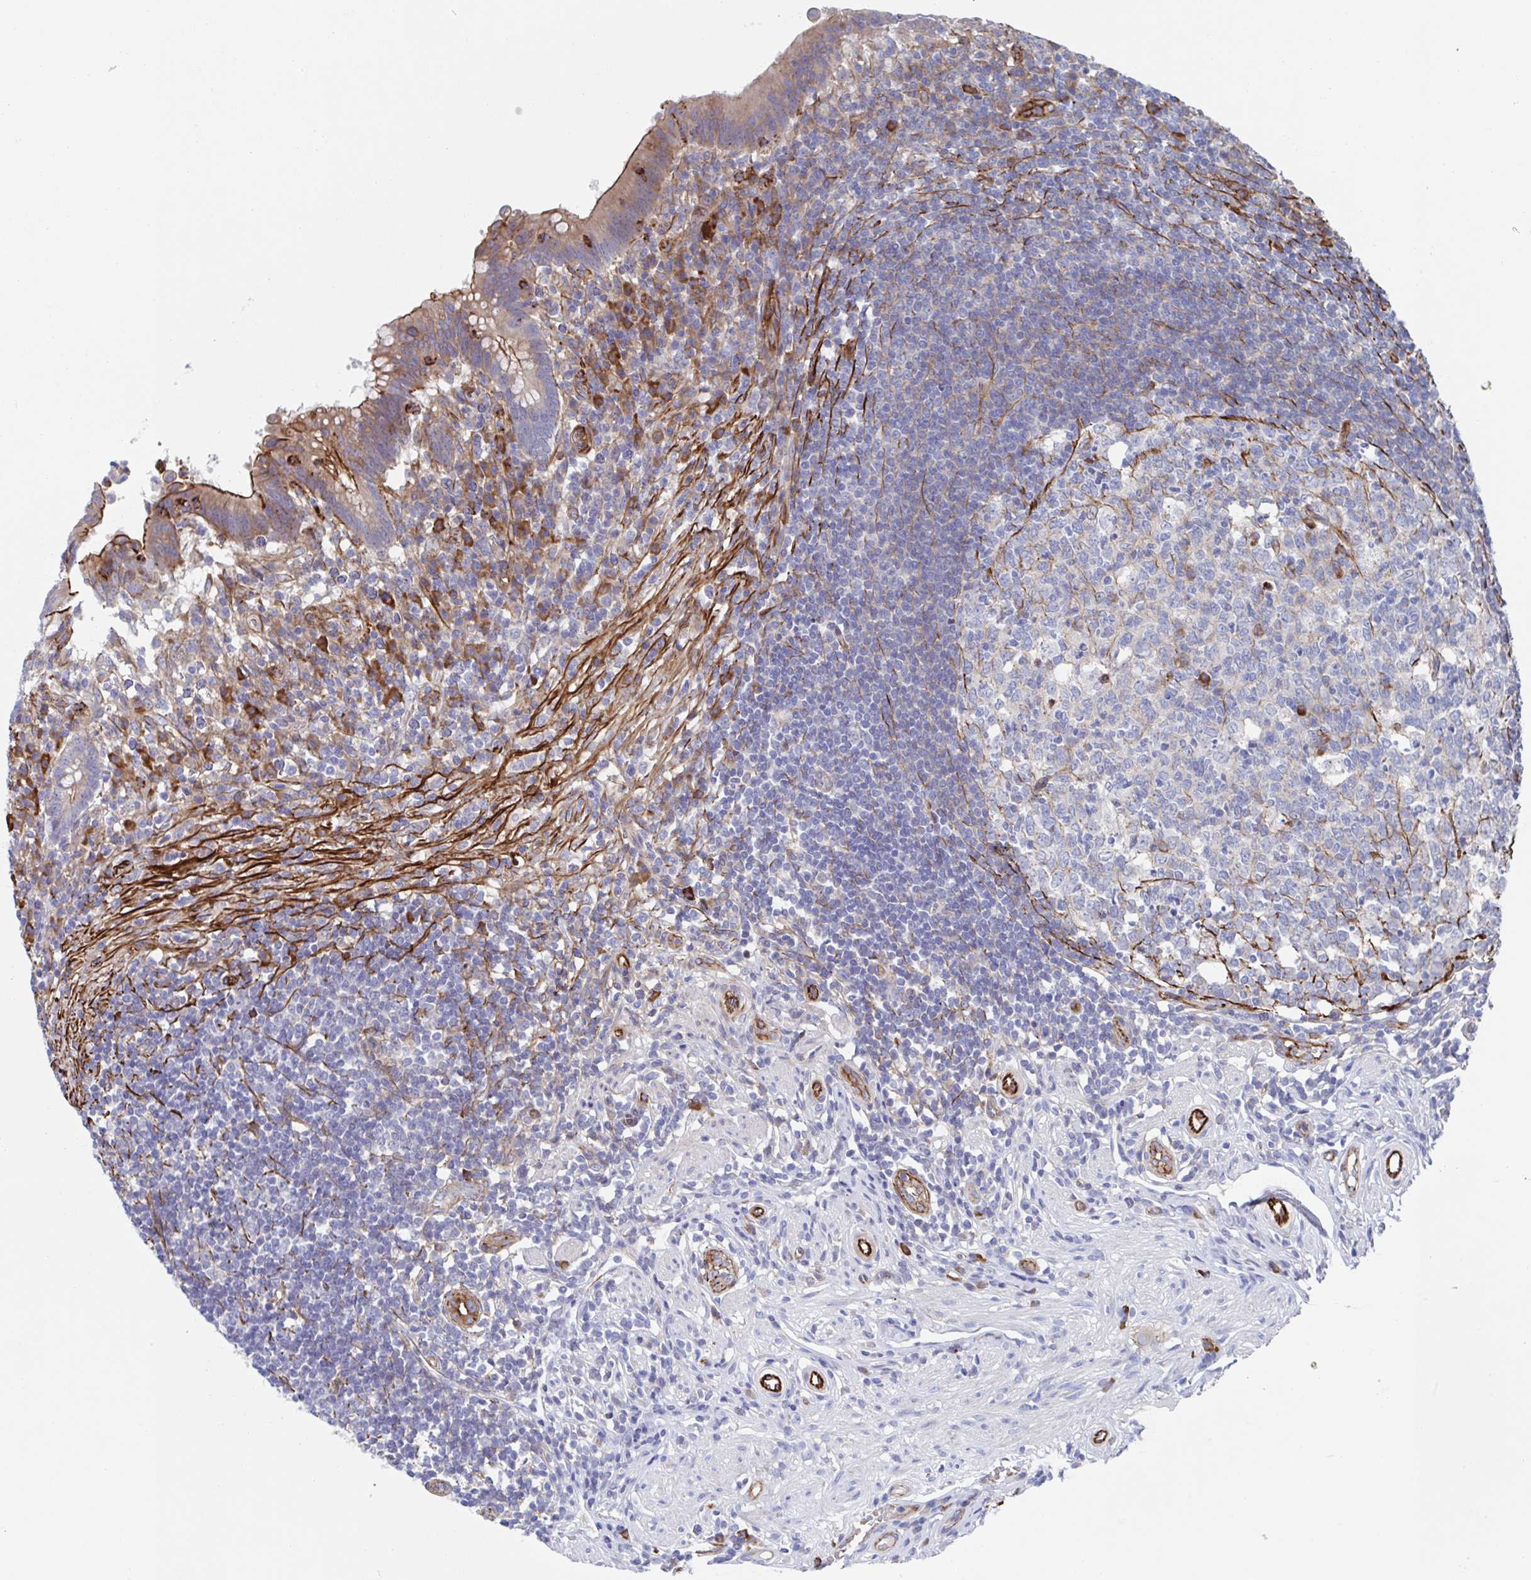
{"staining": {"intensity": "weak", "quantity": ">75%", "location": "cytoplasmic/membranous"}, "tissue": "appendix", "cell_type": "Glandular cells", "image_type": "normal", "snomed": [{"axis": "morphology", "description": "Normal tissue, NOS"}, {"axis": "topography", "description": "Appendix"}], "caption": "This is a photomicrograph of immunohistochemistry staining of unremarkable appendix, which shows weak expression in the cytoplasmic/membranous of glandular cells.", "gene": "KLC3", "patient": {"sex": "female", "age": 56}}